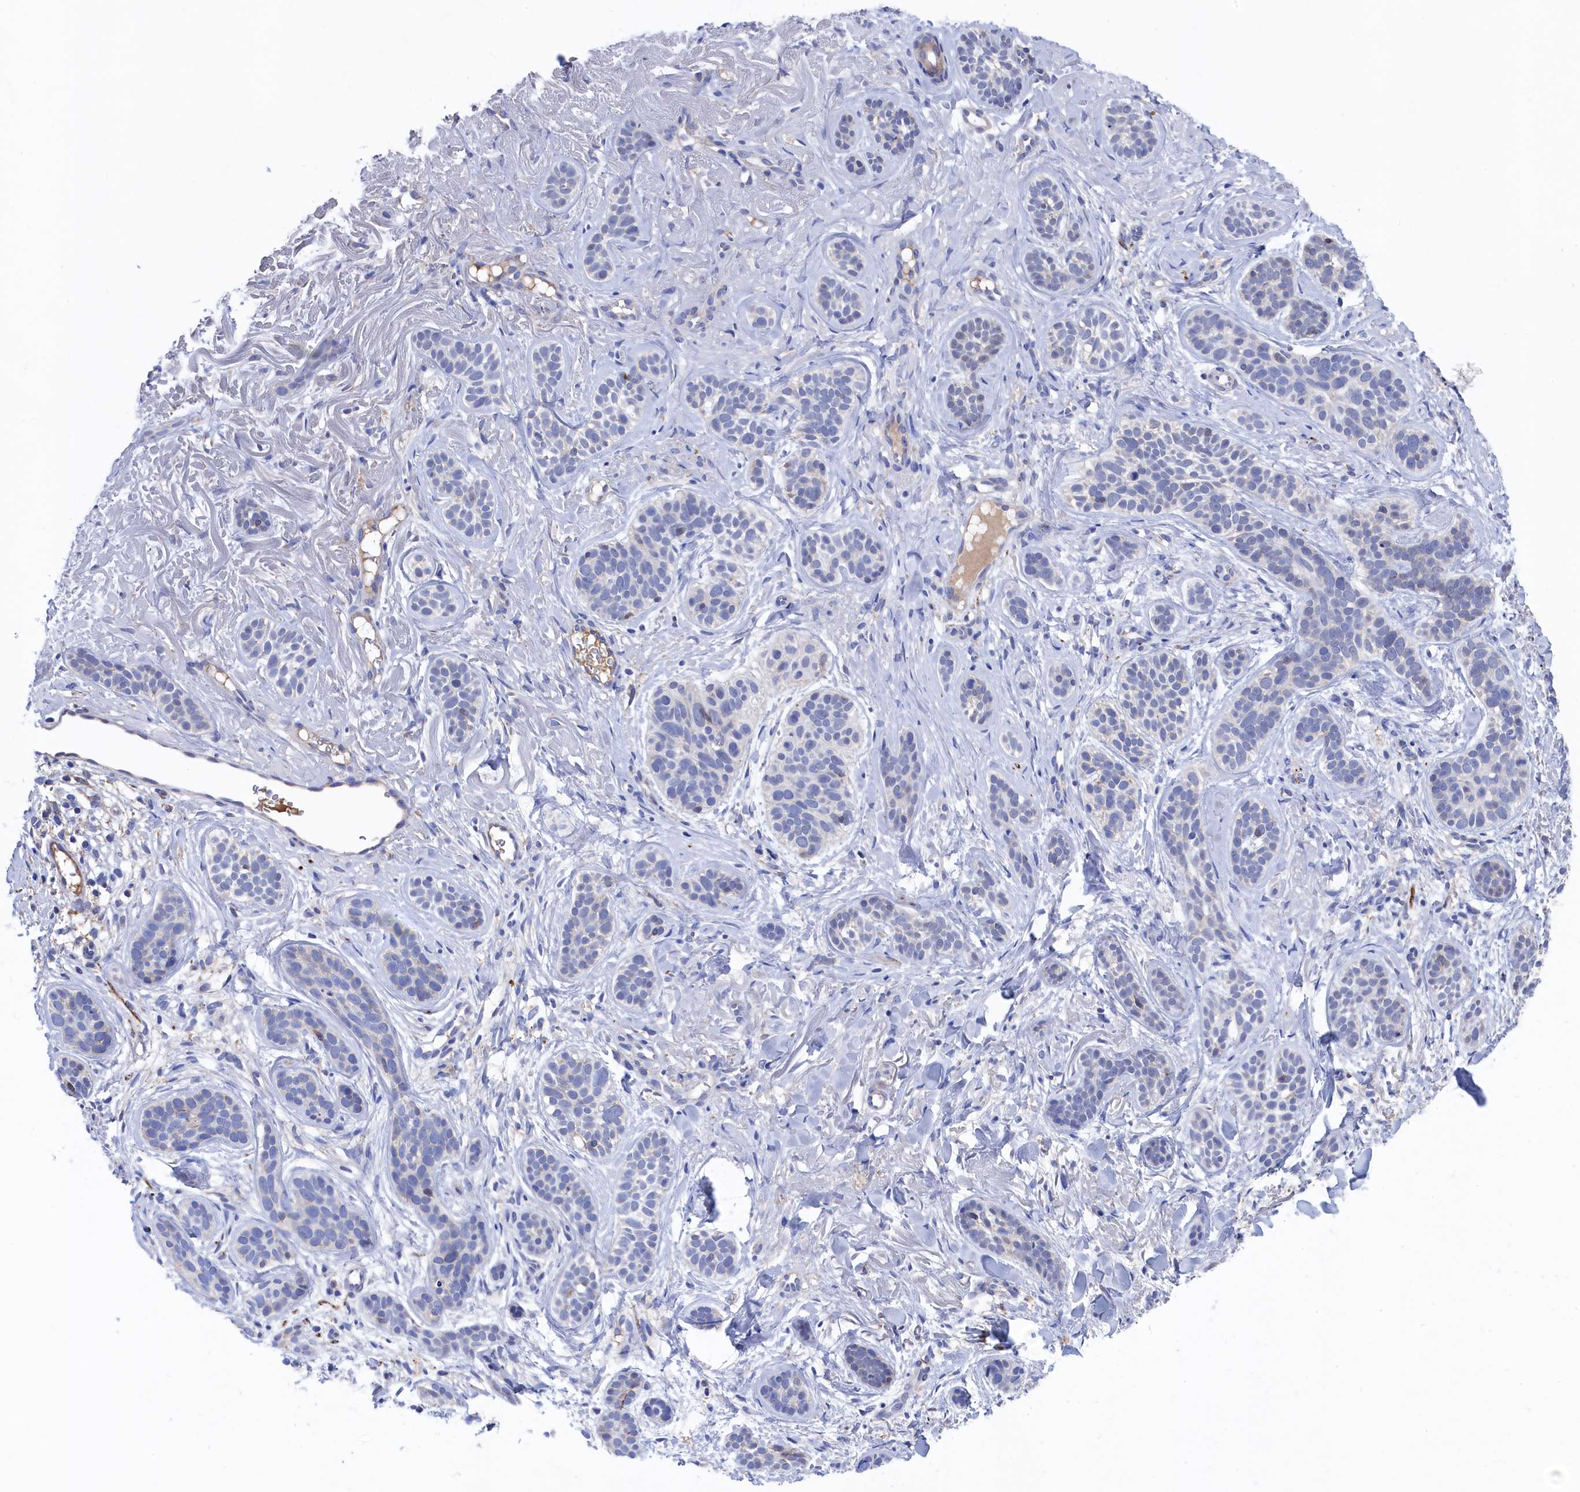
{"staining": {"intensity": "negative", "quantity": "none", "location": "none"}, "tissue": "skin cancer", "cell_type": "Tumor cells", "image_type": "cancer", "snomed": [{"axis": "morphology", "description": "Basal cell carcinoma"}, {"axis": "topography", "description": "Skin"}], "caption": "The IHC micrograph has no significant positivity in tumor cells of skin basal cell carcinoma tissue.", "gene": "C12orf73", "patient": {"sex": "male", "age": 71}}